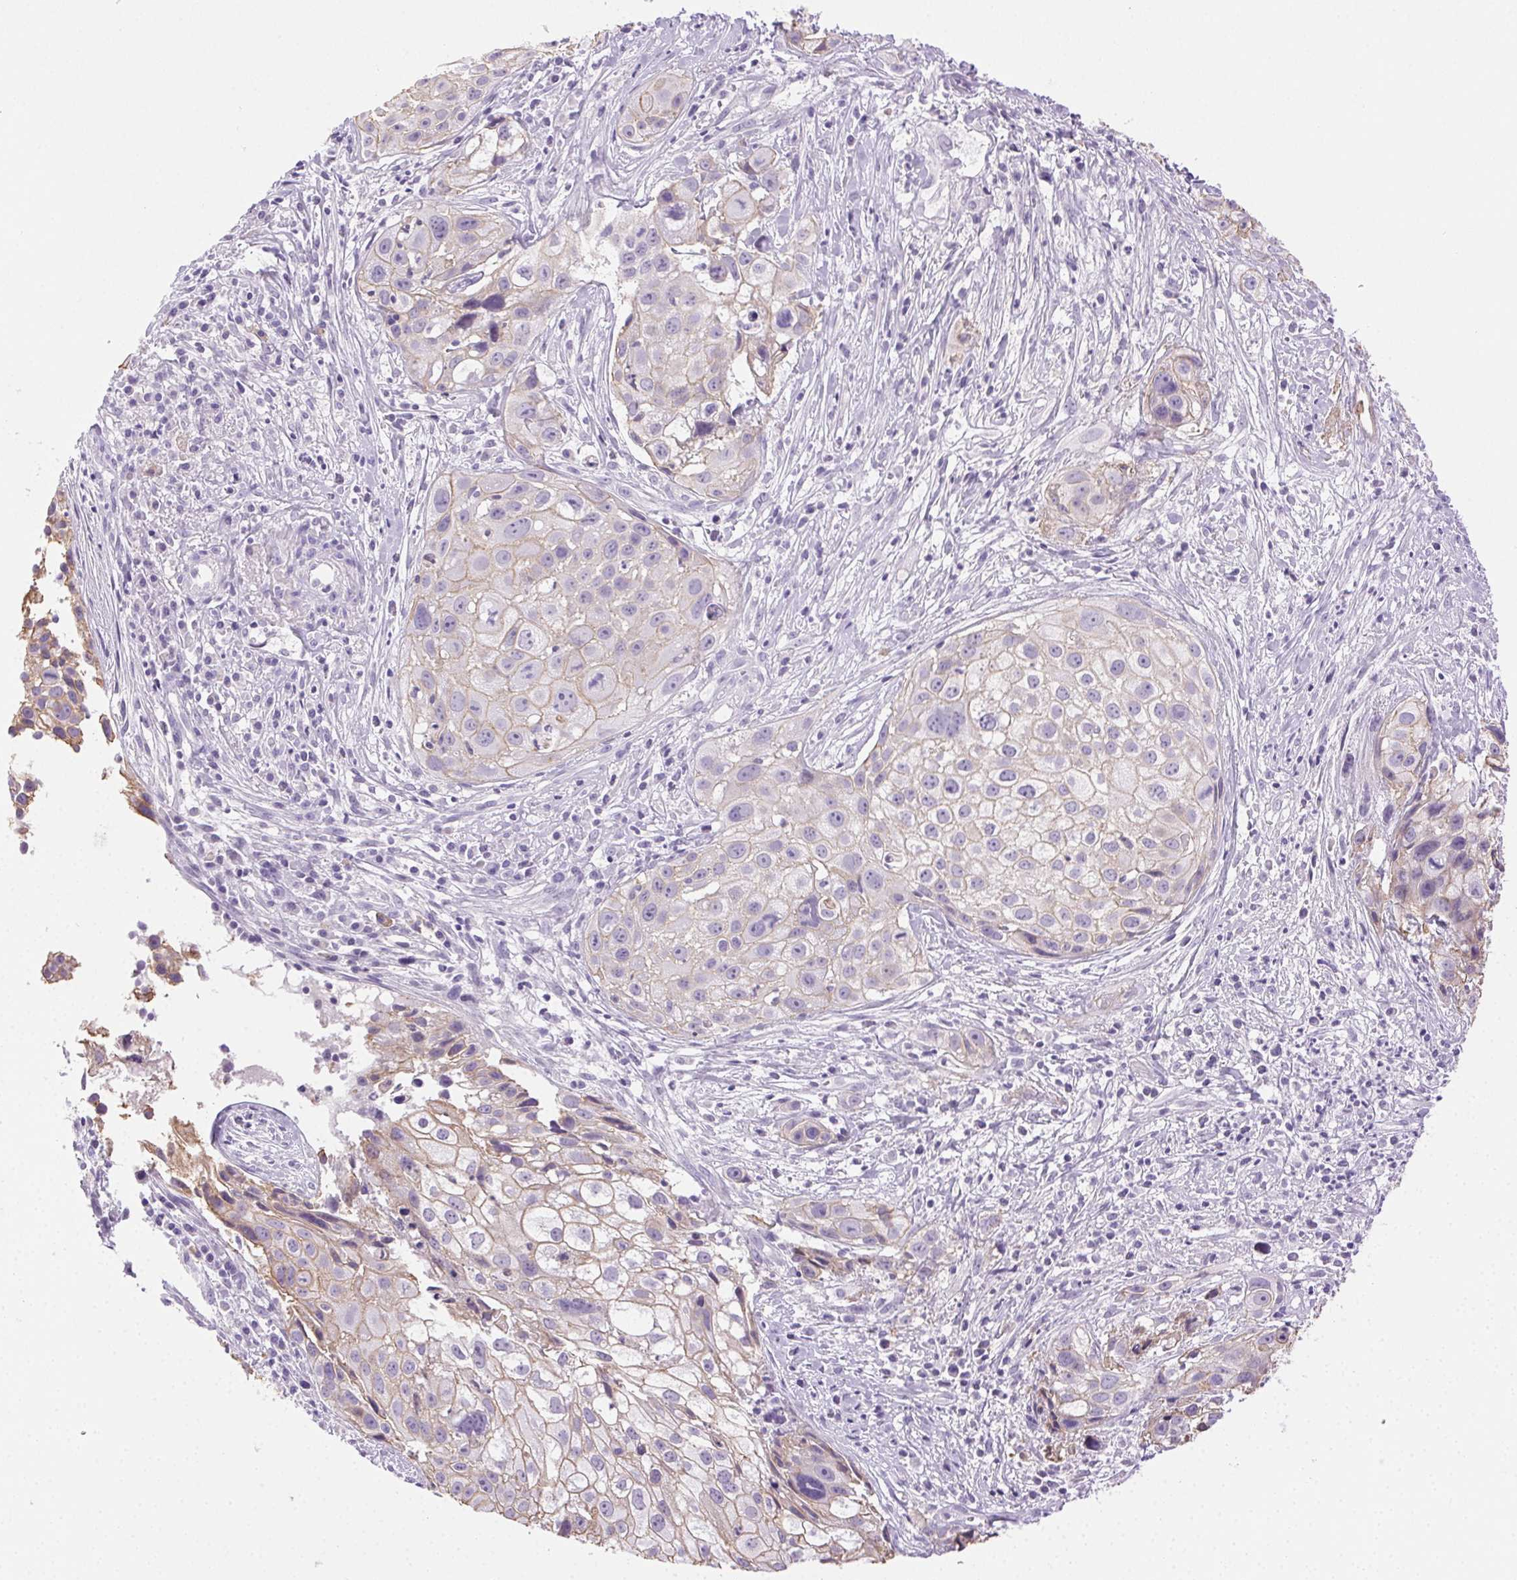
{"staining": {"intensity": "weak", "quantity": "<25%", "location": "cytoplasmic/membranous"}, "tissue": "cervical cancer", "cell_type": "Tumor cells", "image_type": "cancer", "snomed": [{"axis": "morphology", "description": "Squamous cell carcinoma, NOS"}, {"axis": "topography", "description": "Cervix"}], "caption": "Immunohistochemistry (IHC) of cervical cancer displays no staining in tumor cells.", "gene": "CLDN10", "patient": {"sex": "female", "age": 53}}